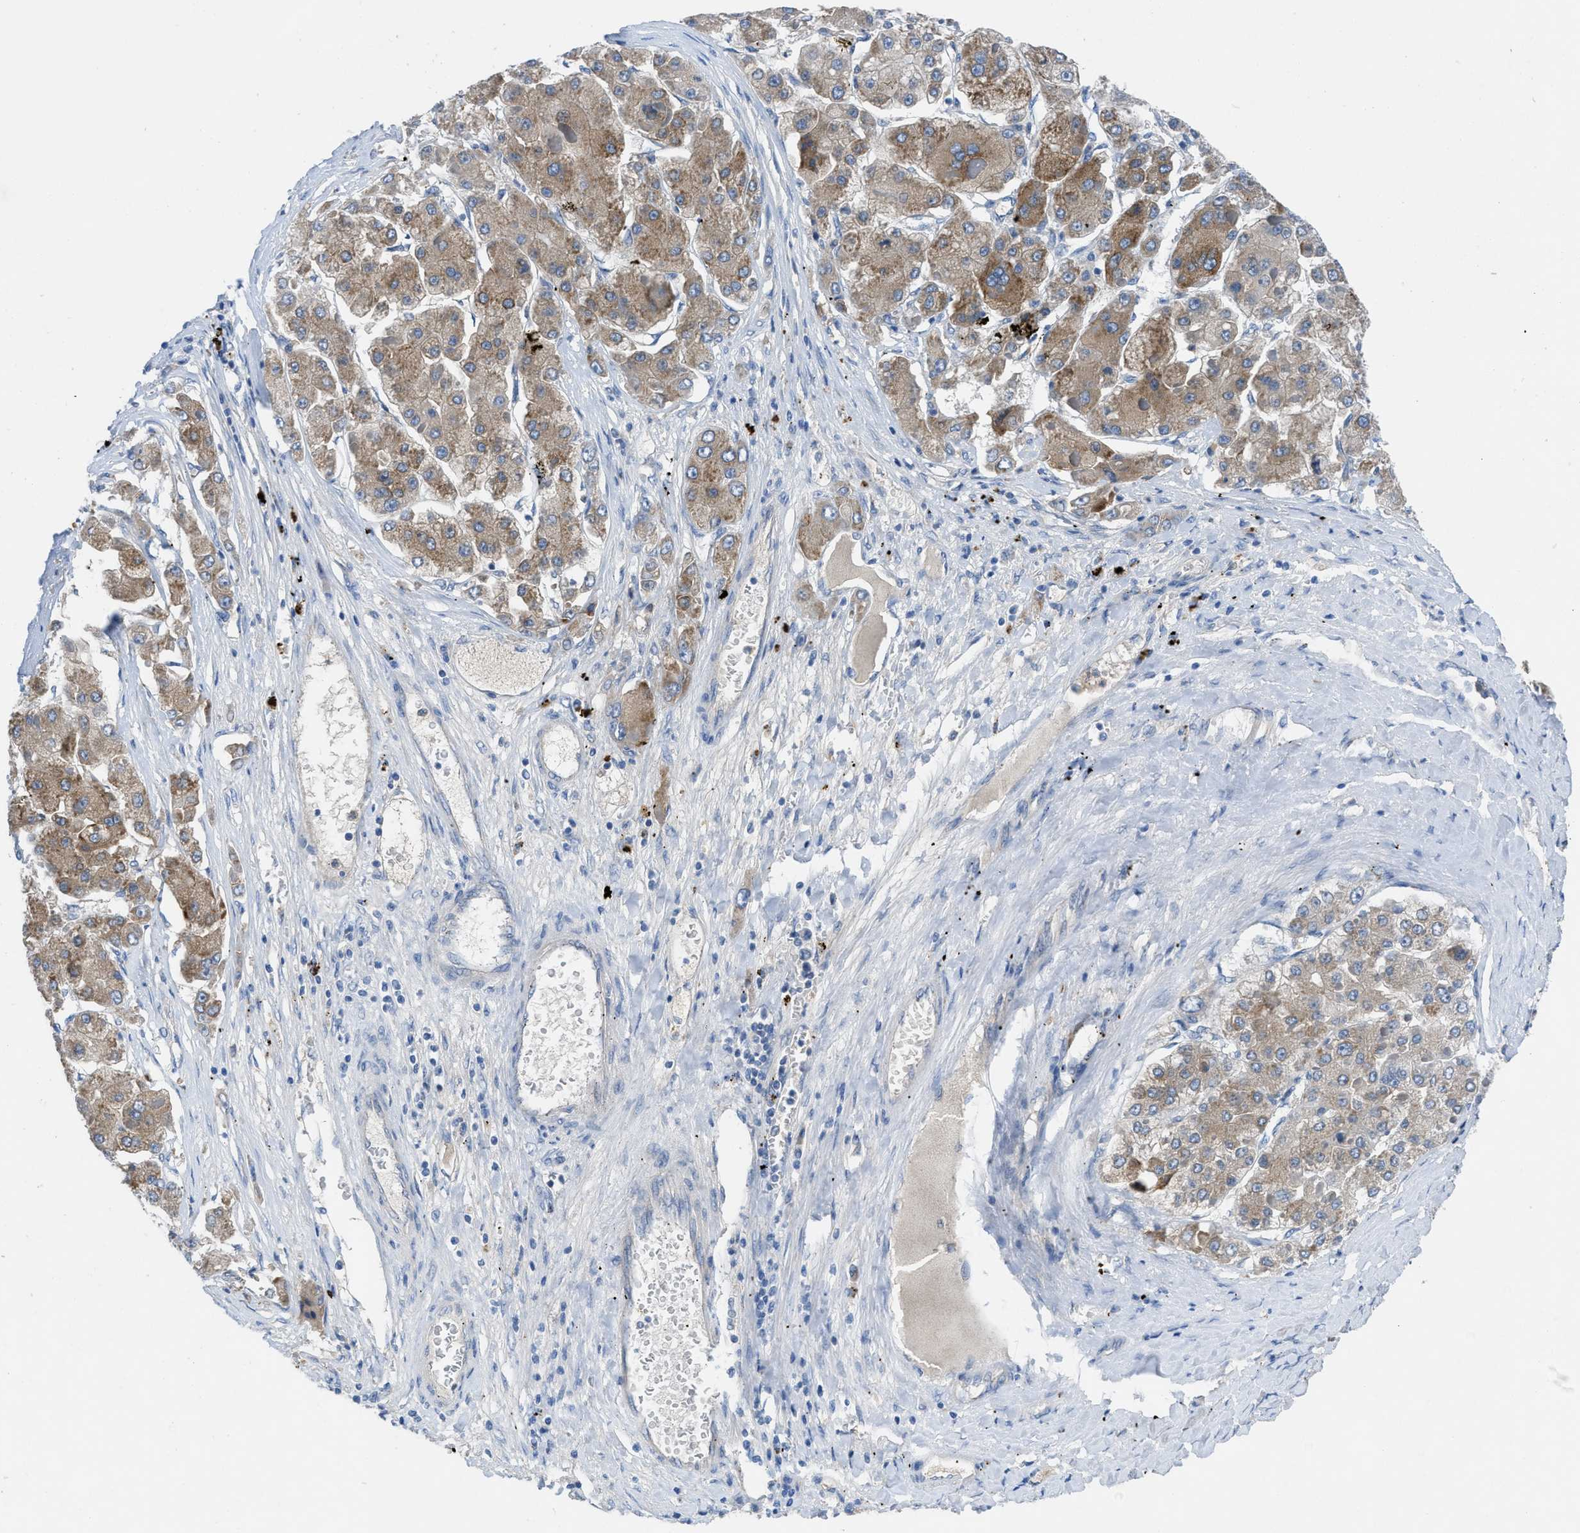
{"staining": {"intensity": "moderate", "quantity": ">75%", "location": "cytoplasmic/membranous"}, "tissue": "liver cancer", "cell_type": "Tumor cells", "image_type": "cancer", "snomed": [{"axis": "morphology", "description": "Carcinoma, Hepatocellular, NOS"}, {"axis": "topography", "description": "Liver"}], "caption": "IHC micrograph of neoplastic tissue: human hepatocellular carcinoma (liver) stained using immunohistochemistry (IHC) exhibits medium levels of moderate protein expression localized specifically in the cytoplasmic/membranous of tumor cells, appearing as a cytoplasmic/membranous brown color.", "gene": "PGR", "patient": {"sex": "female", "age": 73}}